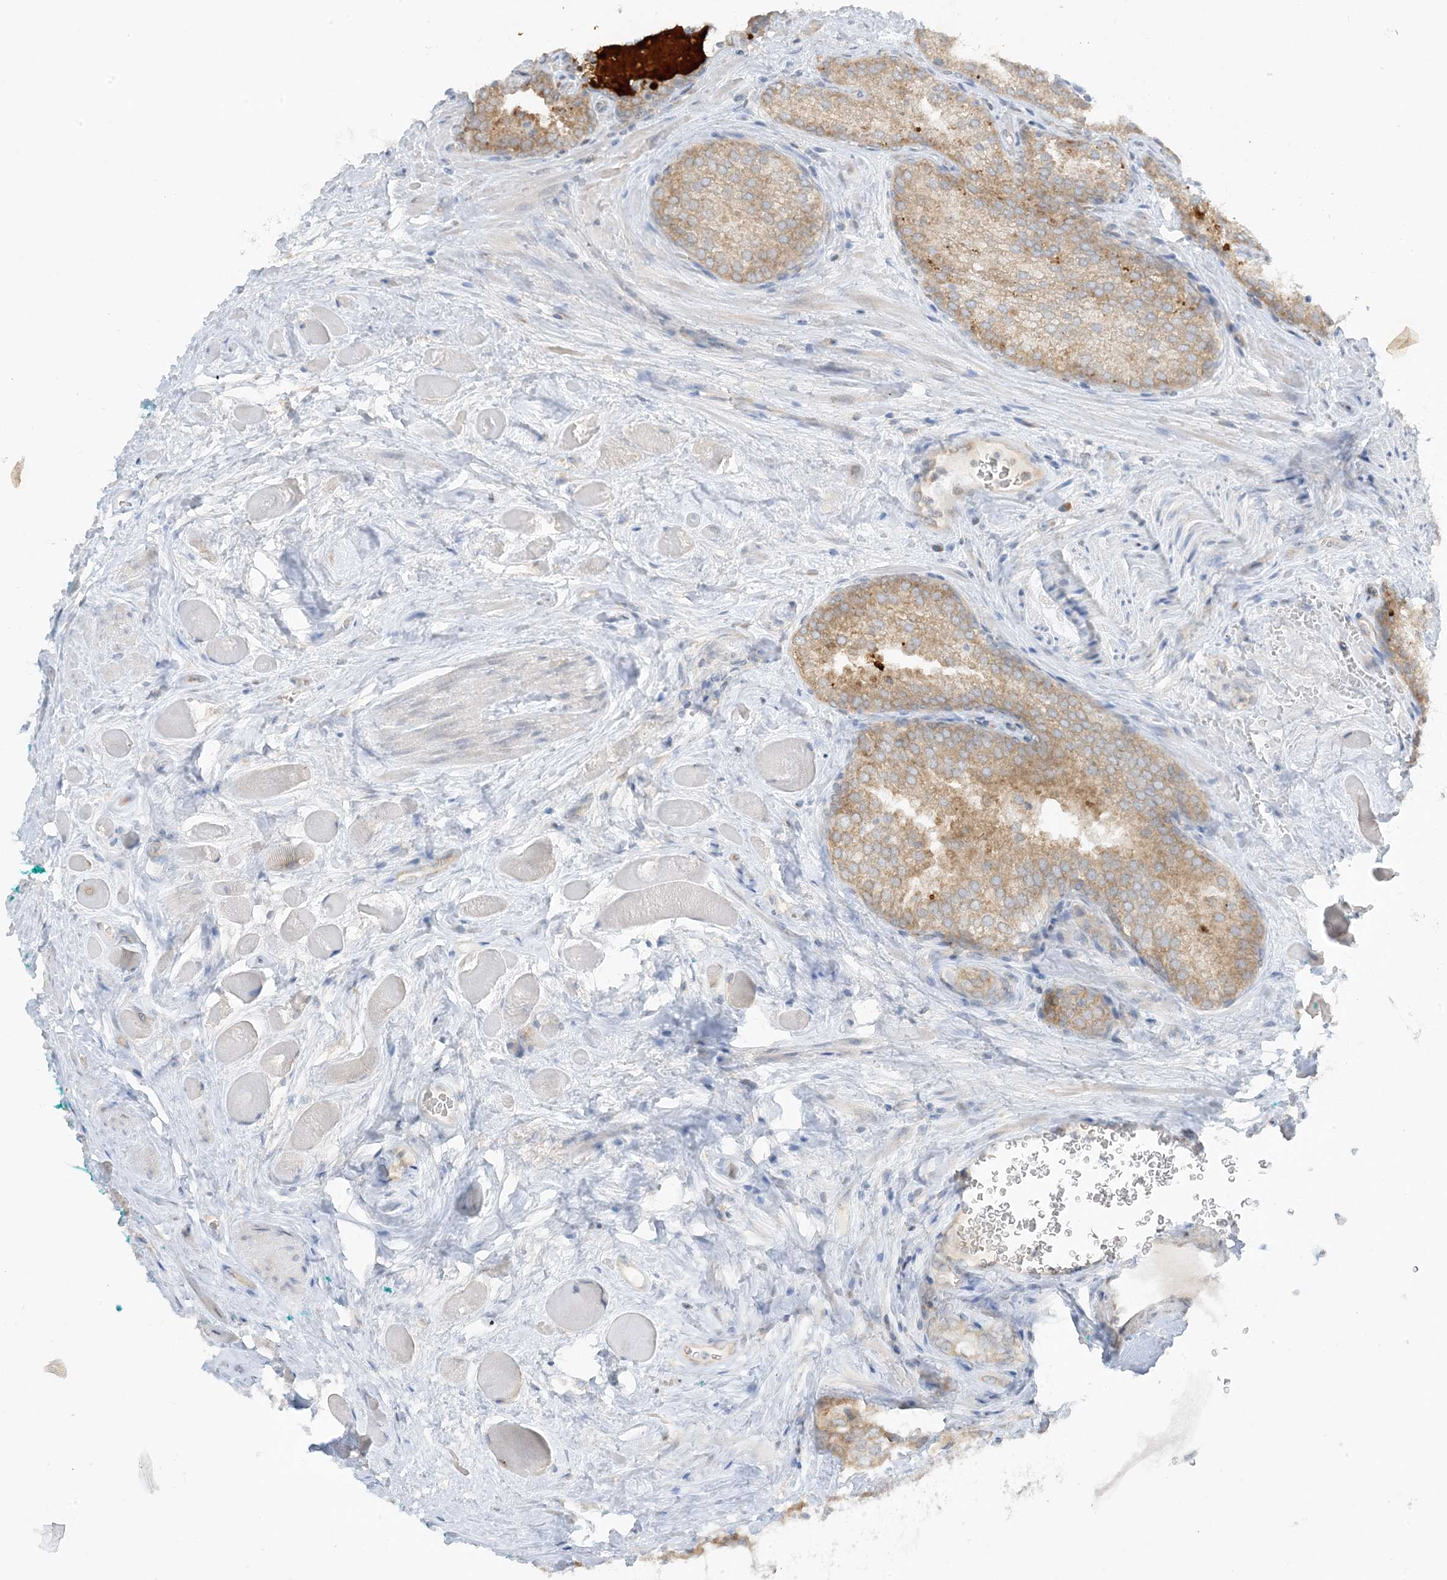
{"staining": {"intensity": "moderate", "quantity": ">75%", "location": "cytoplasmic/membranous"}, "tissue": "prostate cancer", "cell_type": "Tumor cells", "image_type": "cancer", "snomed": [{"axis": "morphology", "description": "Adenocarcinoma, Low grade"}, {"axis": "topography", "description": "Prostate"}], "caption": "Immunohistochemistry image of prostate cancer (low-grade adenocarcinoma) stained for a protein (brown), which shows medium levels of moderate cytoplasmic/membranous staining in about >75% of tumor cells.", "gene": "RPP40", "patient": {"sex": "male", "age": 67}}